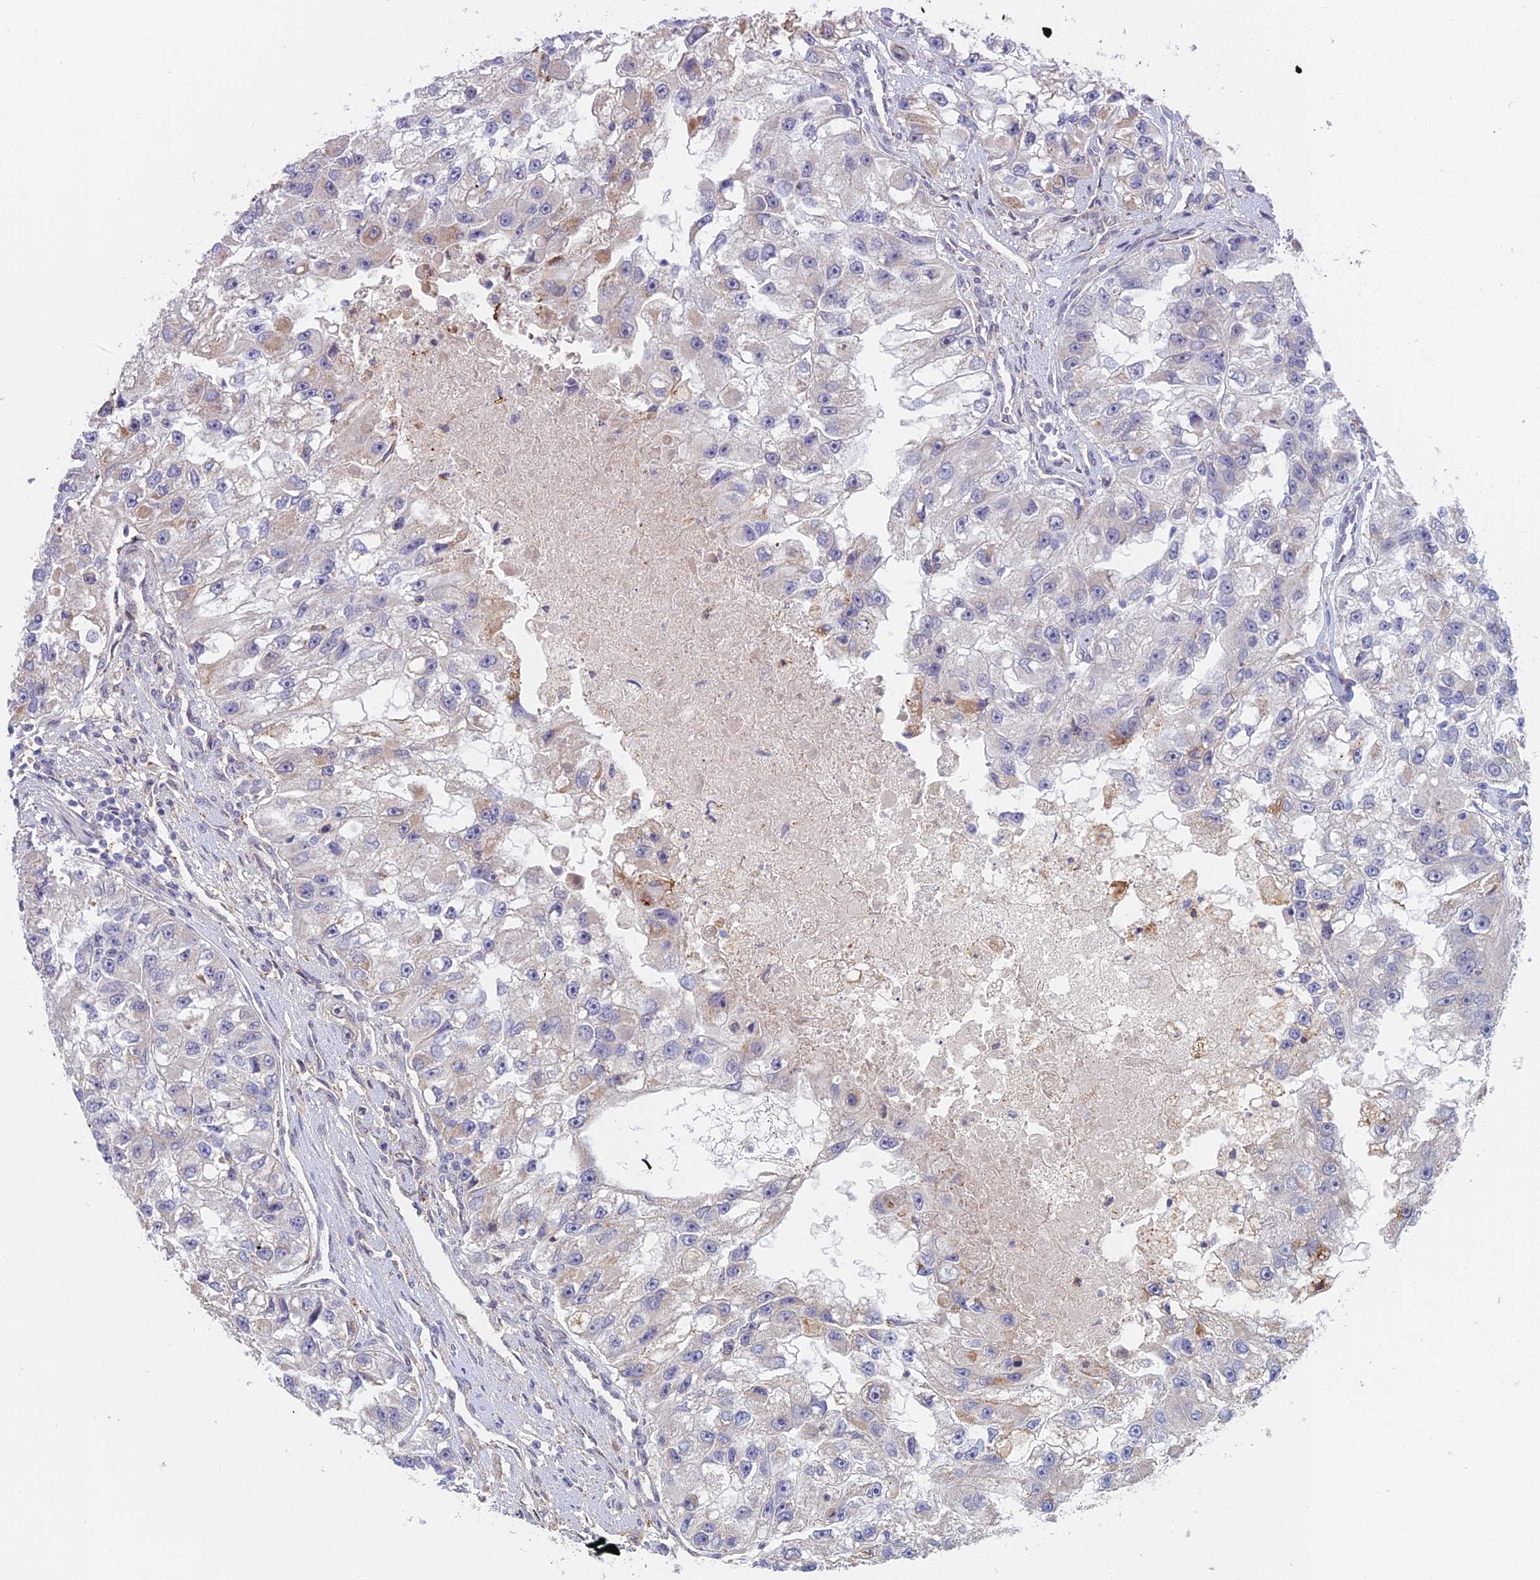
{"staining": {"intensity": "weak", "quantity": "<25%", "location": "cytoplasmic/membranous"}, "tissue": "renal cancer", "cell_type": "Tumor cells", "image_type": "cancer", "snomed": [{"axis": "morphology", "description": "Adenocarcinoma, NOS"}, {"axis": "topography", "description": "Kidney"}], "caption": "Human adenocarcinoma (renal) stained for a protein using immunohistochemistry reveals no expression in tumor cells.", "gene": "ZUP1", "patient": {"sex": "male", "age": 63}}